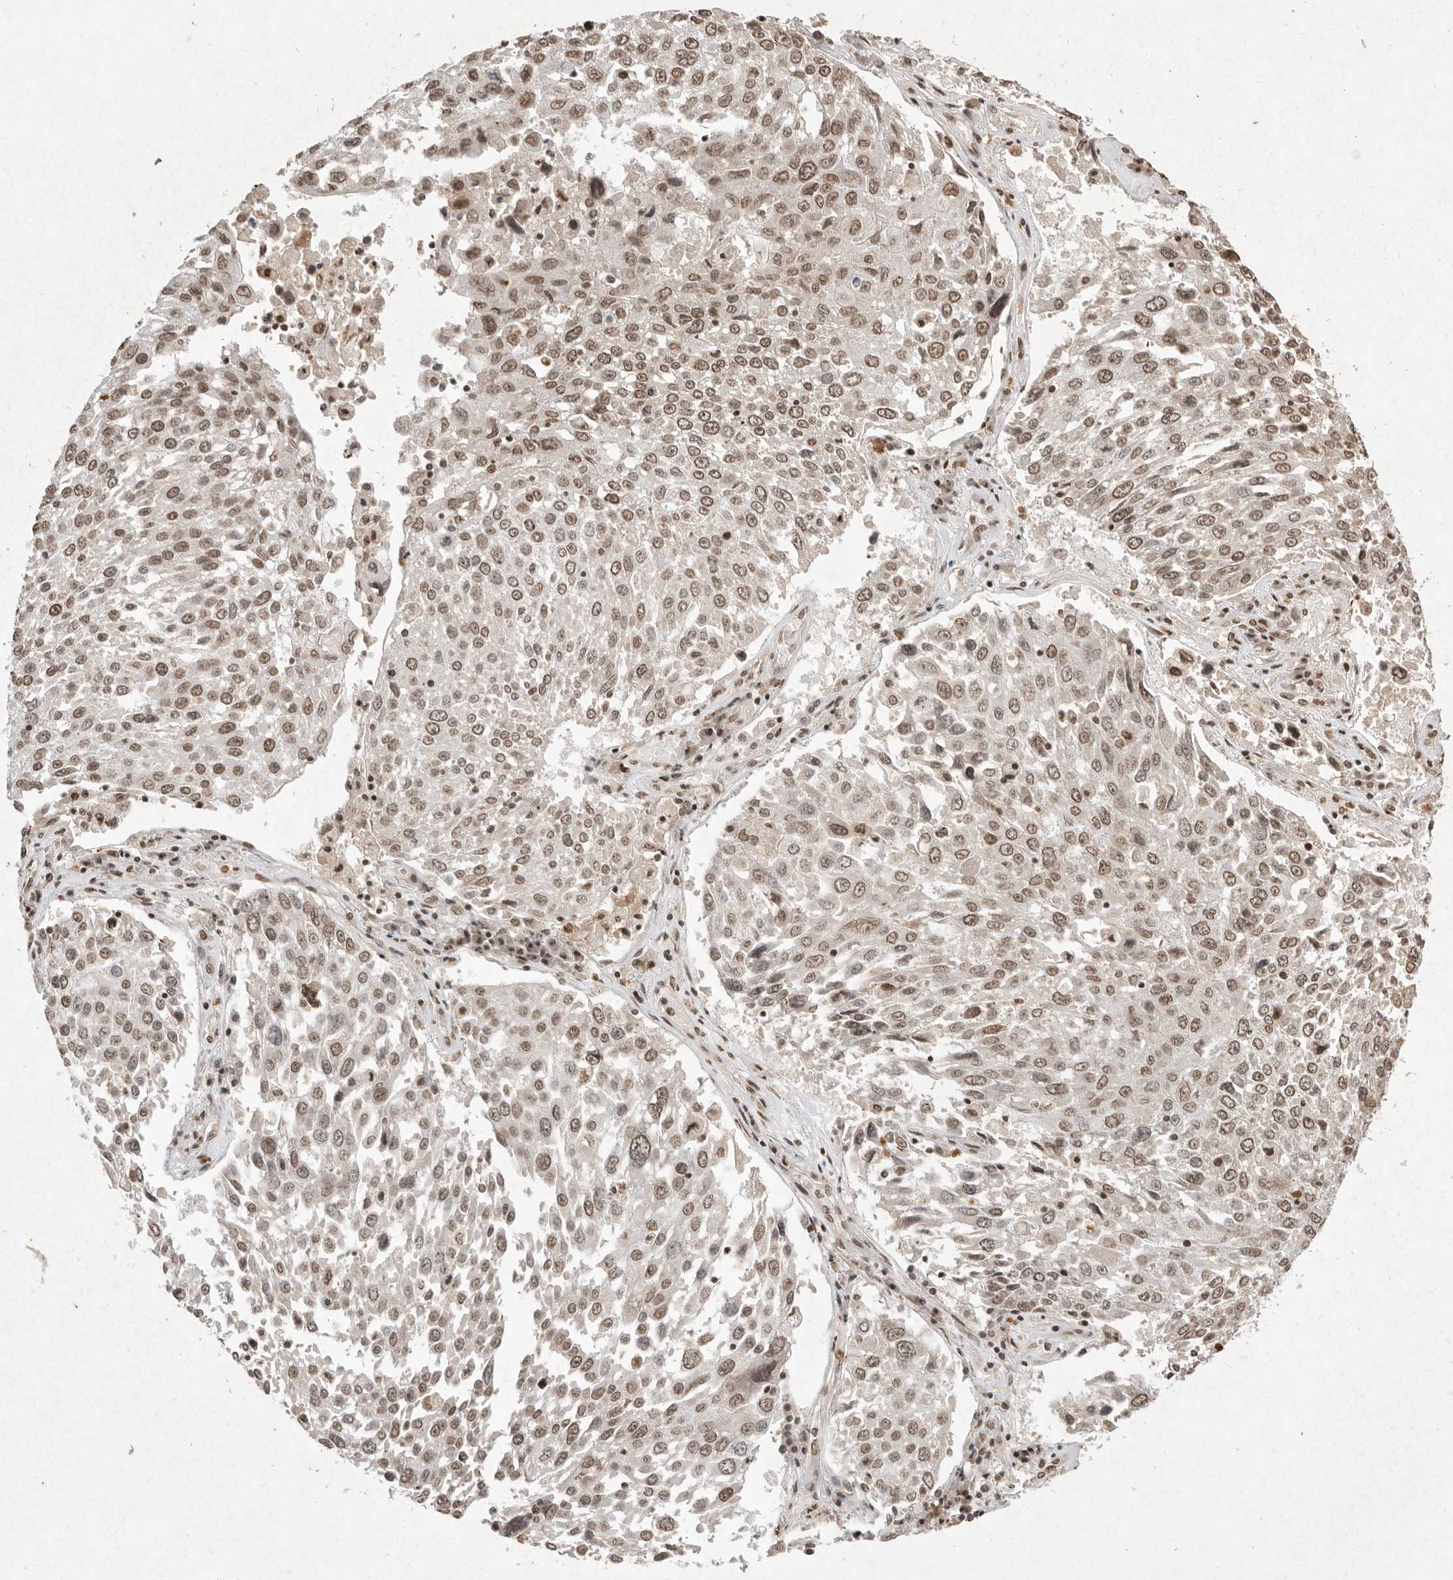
{"staining": {"intensity": "moderate", "quantity": ">75%", "location": "nuclear"}, "tissue": "lung cancer", "cell_type": "Tumor cells", "image_type": "cancer", "snomed": [{"axis": "morphology", "description": "Squamous cell carcinoma, NOS"}, {"axis": "topography", "description": "Lung"}], "caption": "IHC photomicrograph of neoplastic tissue: human lung cancer (squamous cell carcinoma) stained using immunohistochemistry (IHC) demonstrates medium levels of moderate protein expression localized specifically in the nuclear of tumor cells, appearing as a nuclear brown color.", "gene": "NKX3-2", "patient": {"sex": "male", "age": 65}}